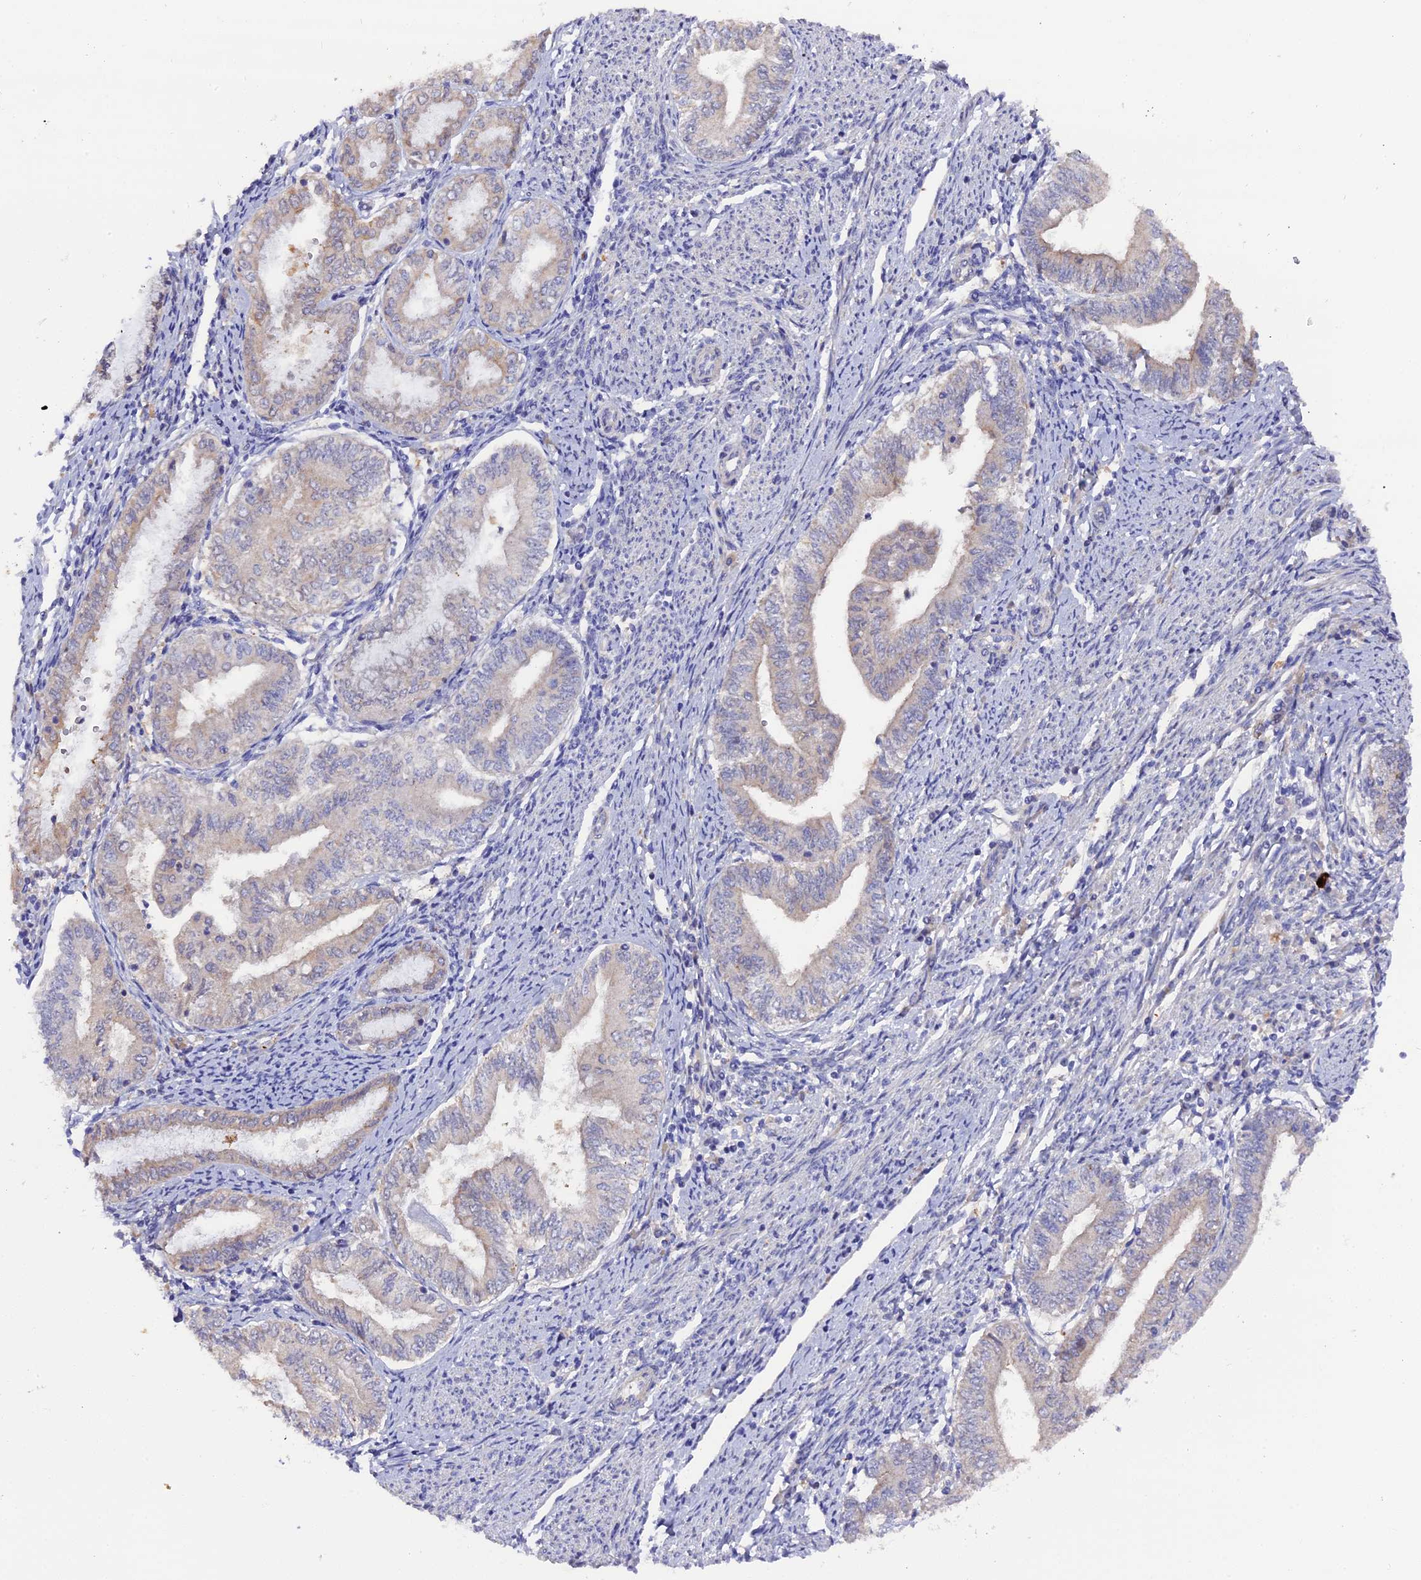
{"staining": {"intensity": "weak", "quantity": "<25%", "location": "cytoplasmic/membranous"}, "tissue": "endometrial cancer", "cell_type": "Tumor cells", "image_type": "cancer", "snomed": [{"axis": "morphology", "description": "Adenocarcinoma, NOS"}, {"axis": "topography", "description": "Endometrium"}], "caption": "An immunohistochemistry micrograph of endometrial adenocarcinoma is shown. There is no staining in tumor cells of endometrial adenocarcinoma.", "gene": "ZCCHC2", "patient": {"sex": "female", "age": 66}}